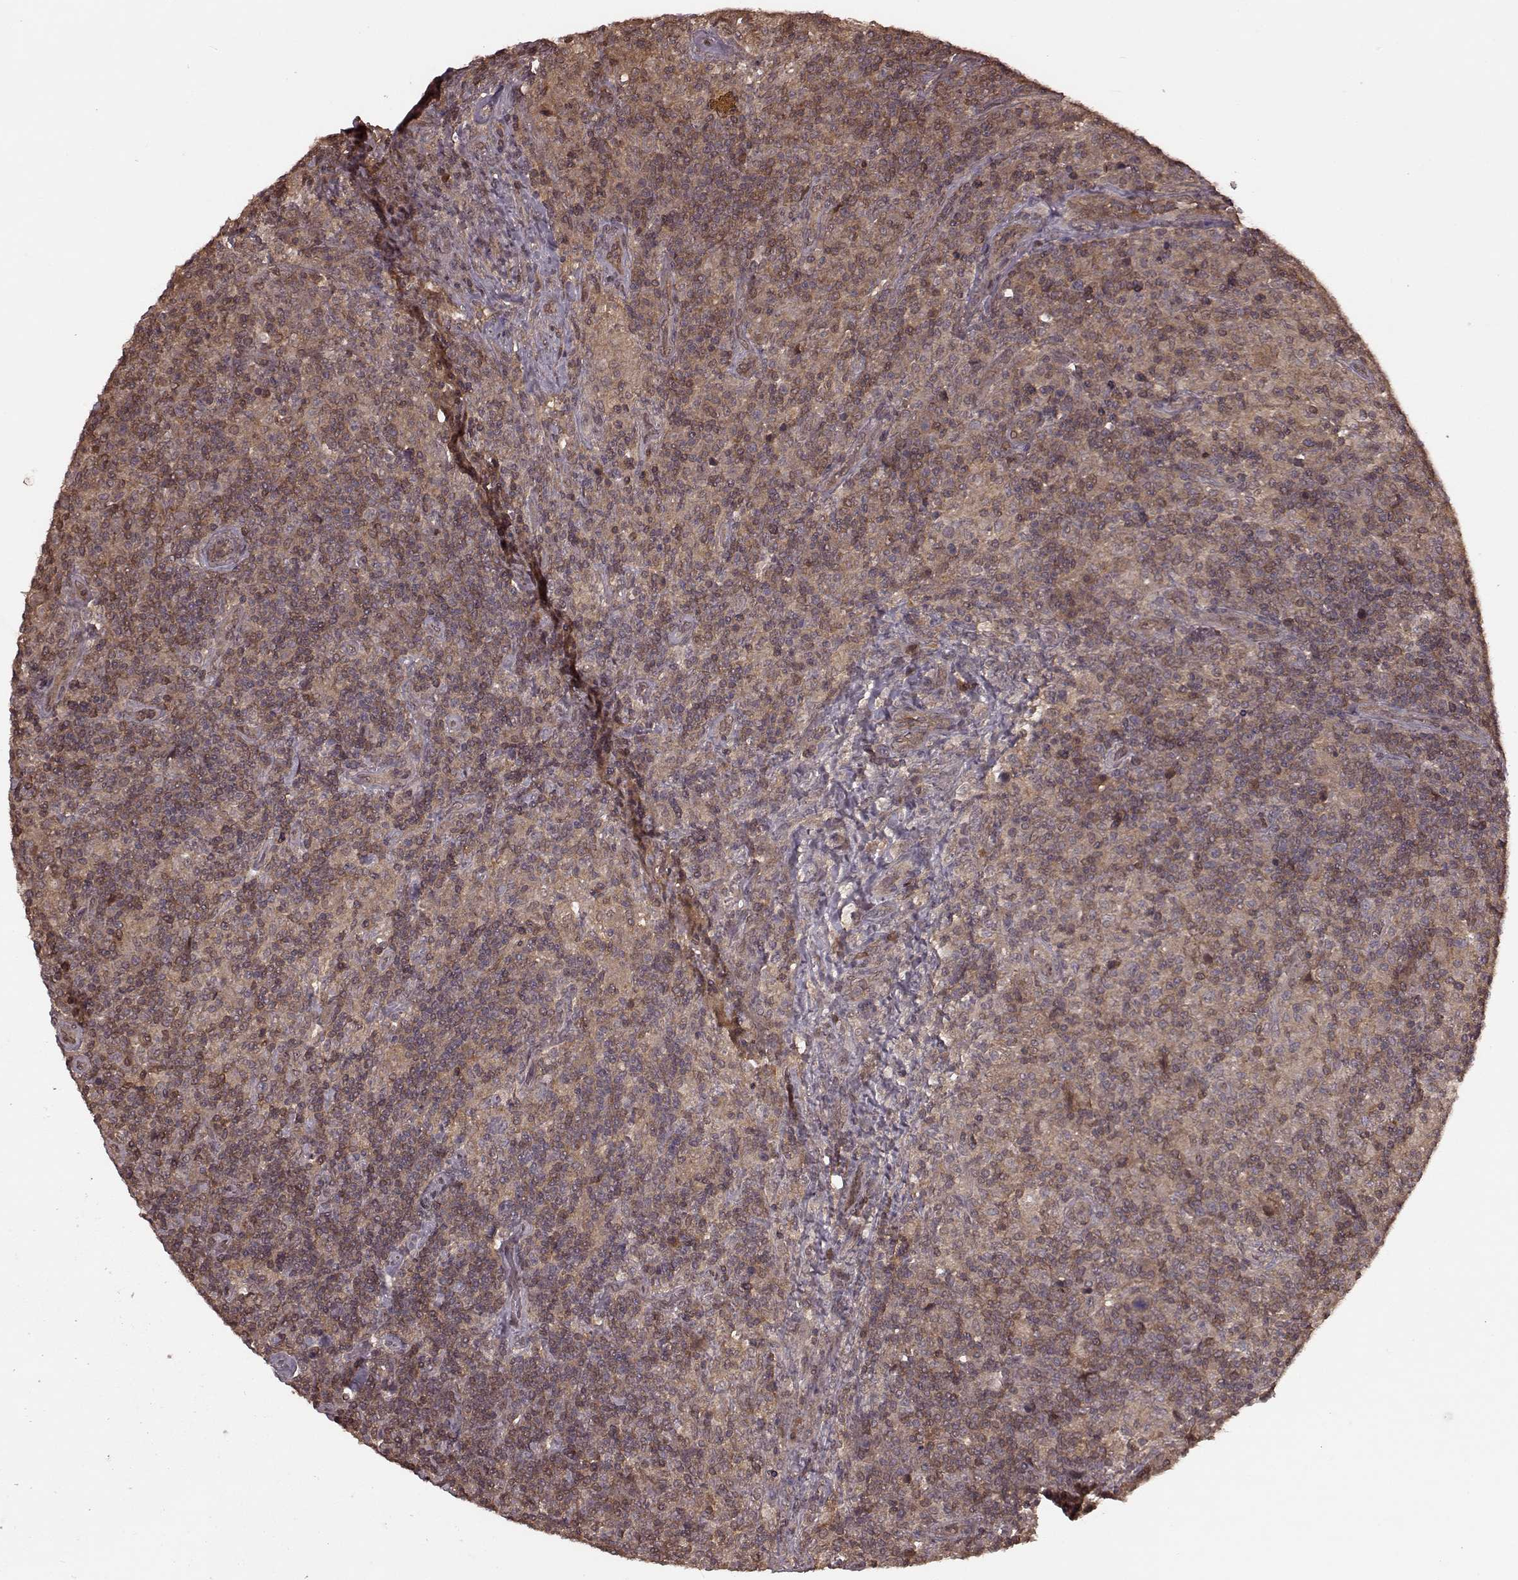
{"staining": {"intensity": "weak", "quantity": "25%-75%", "location": "cytoplasmic/membranous"}, "tissue": "lymphoma", "cell_type": "Tumor cells", "image_type": "cancer", "snomed": [{"axis": "morphology", "description": "Hodgkin's disease, NOS"}, {"axis": "topography", "description": "Lymph node"}], "caption": "This is an image of IHC staining of Hodgkin's disease, which shows weak staining in the cytoplasmic/membranous of tumor cells.", "gene": "GSS", "patient": {"sex": "male", "age": 70}}